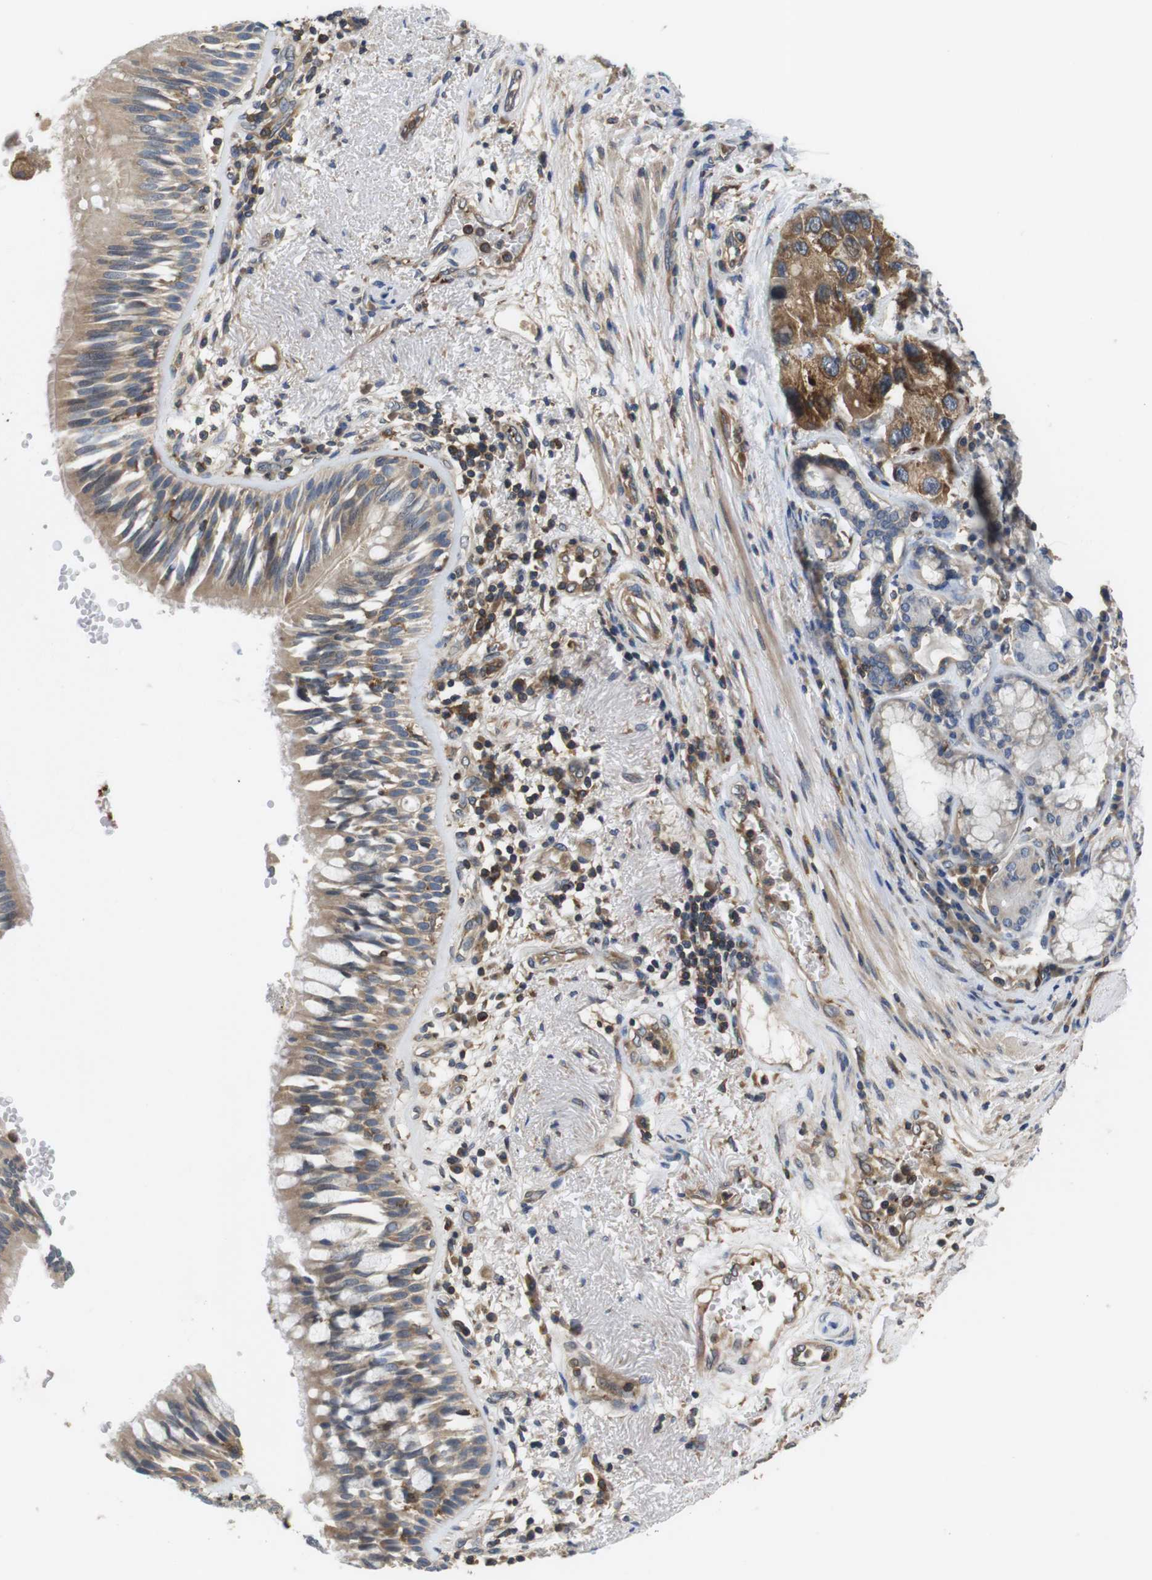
{"staining": {"intensity": "weak", "quantity": ">75%", "location": "cytoplasmic/membranous"}, "tissue": "bronchus", "cell_type": "Respiratory epithelial cells", "image_type": "normal", "snomed": [{"axis": "morphology", "description": "Normal tissue, NOS"}, {"axis": "morphology", "description": "Adenocarcinoma, NOS"}, {"axis": "morphology", "description": "Adenocarcinoma, metastatic, NOS"}, {"axis": "topography", "description": "Lymph node"}, {"axis": "topography", "description": "Bronchus"}, {"axis": "topography", "description": "Lung"}], "caption": "Brown immunohistochemical staining in normal bronchus demonstrates weak cytoplasmic/membranous expression in about >75% of respiratory epithelial cells.", "gene": "HERPUD2", "patient": {"sex": "female", "age": 54}}